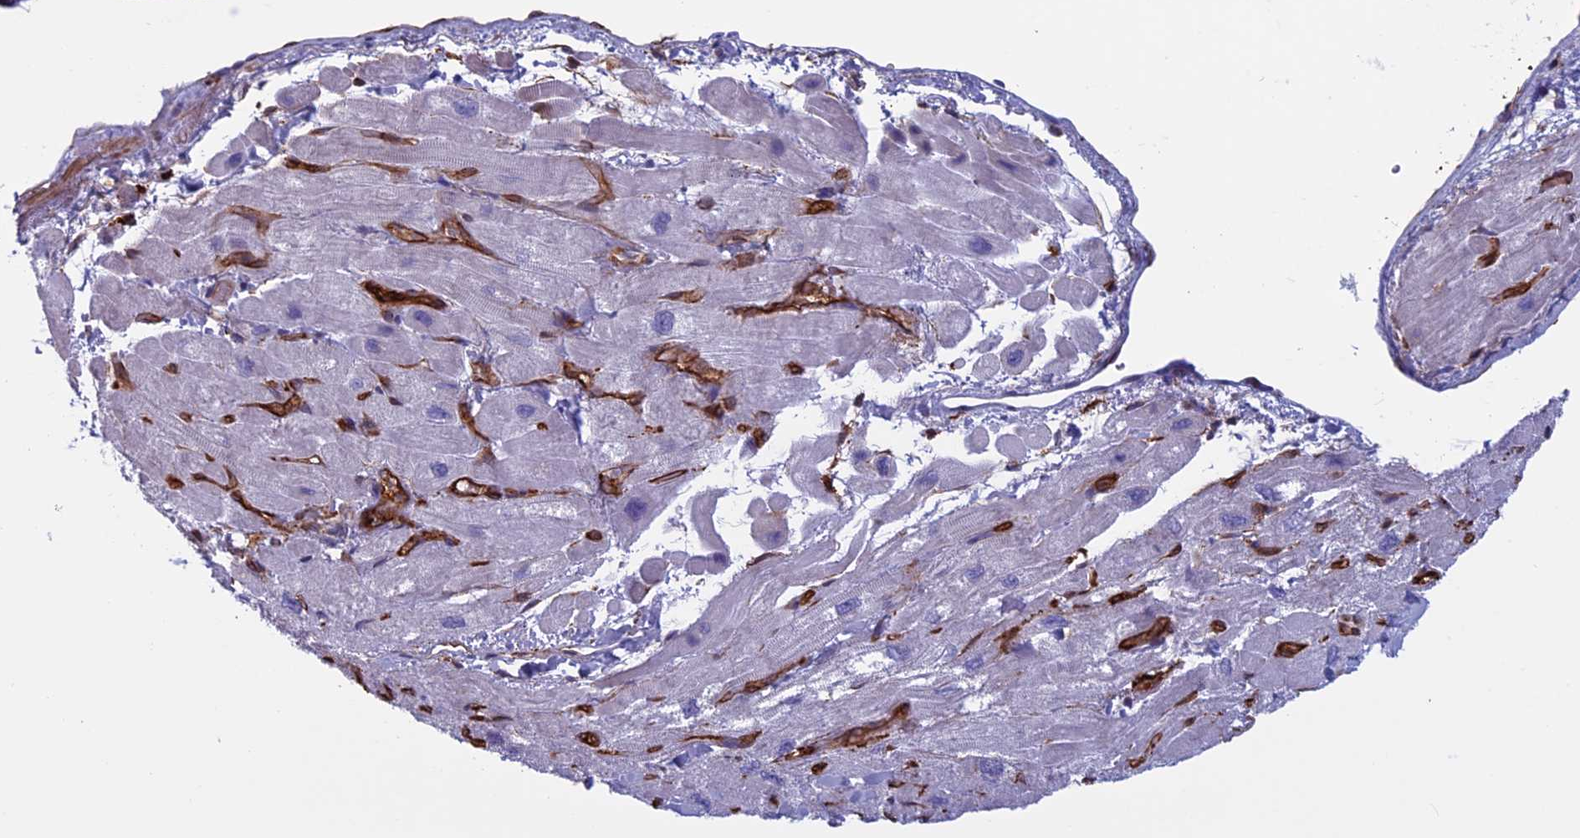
{"staining": {"intensity": "negative", "quantity": "none", "location": "none"}, "tissue": "heart muscle", "cell_type": "Cardiomyocytes", "image_type": "normal", "snomed": [{"axis": "morphology", "description": "Normal tissue, NOS"}, {"axis": "topography", "description": "Heart"}], "caption": "IHC image of benign heart muscle: heart muscle stained with DAB shows no significant protein expression in cardiomyocytes. (DAB (3,3'-diaminobenzidine) immunohistochemistry (IHC), high magnification).", "gene": "ANGPTL2", "patient": {"sex": "male", "age": 65}}